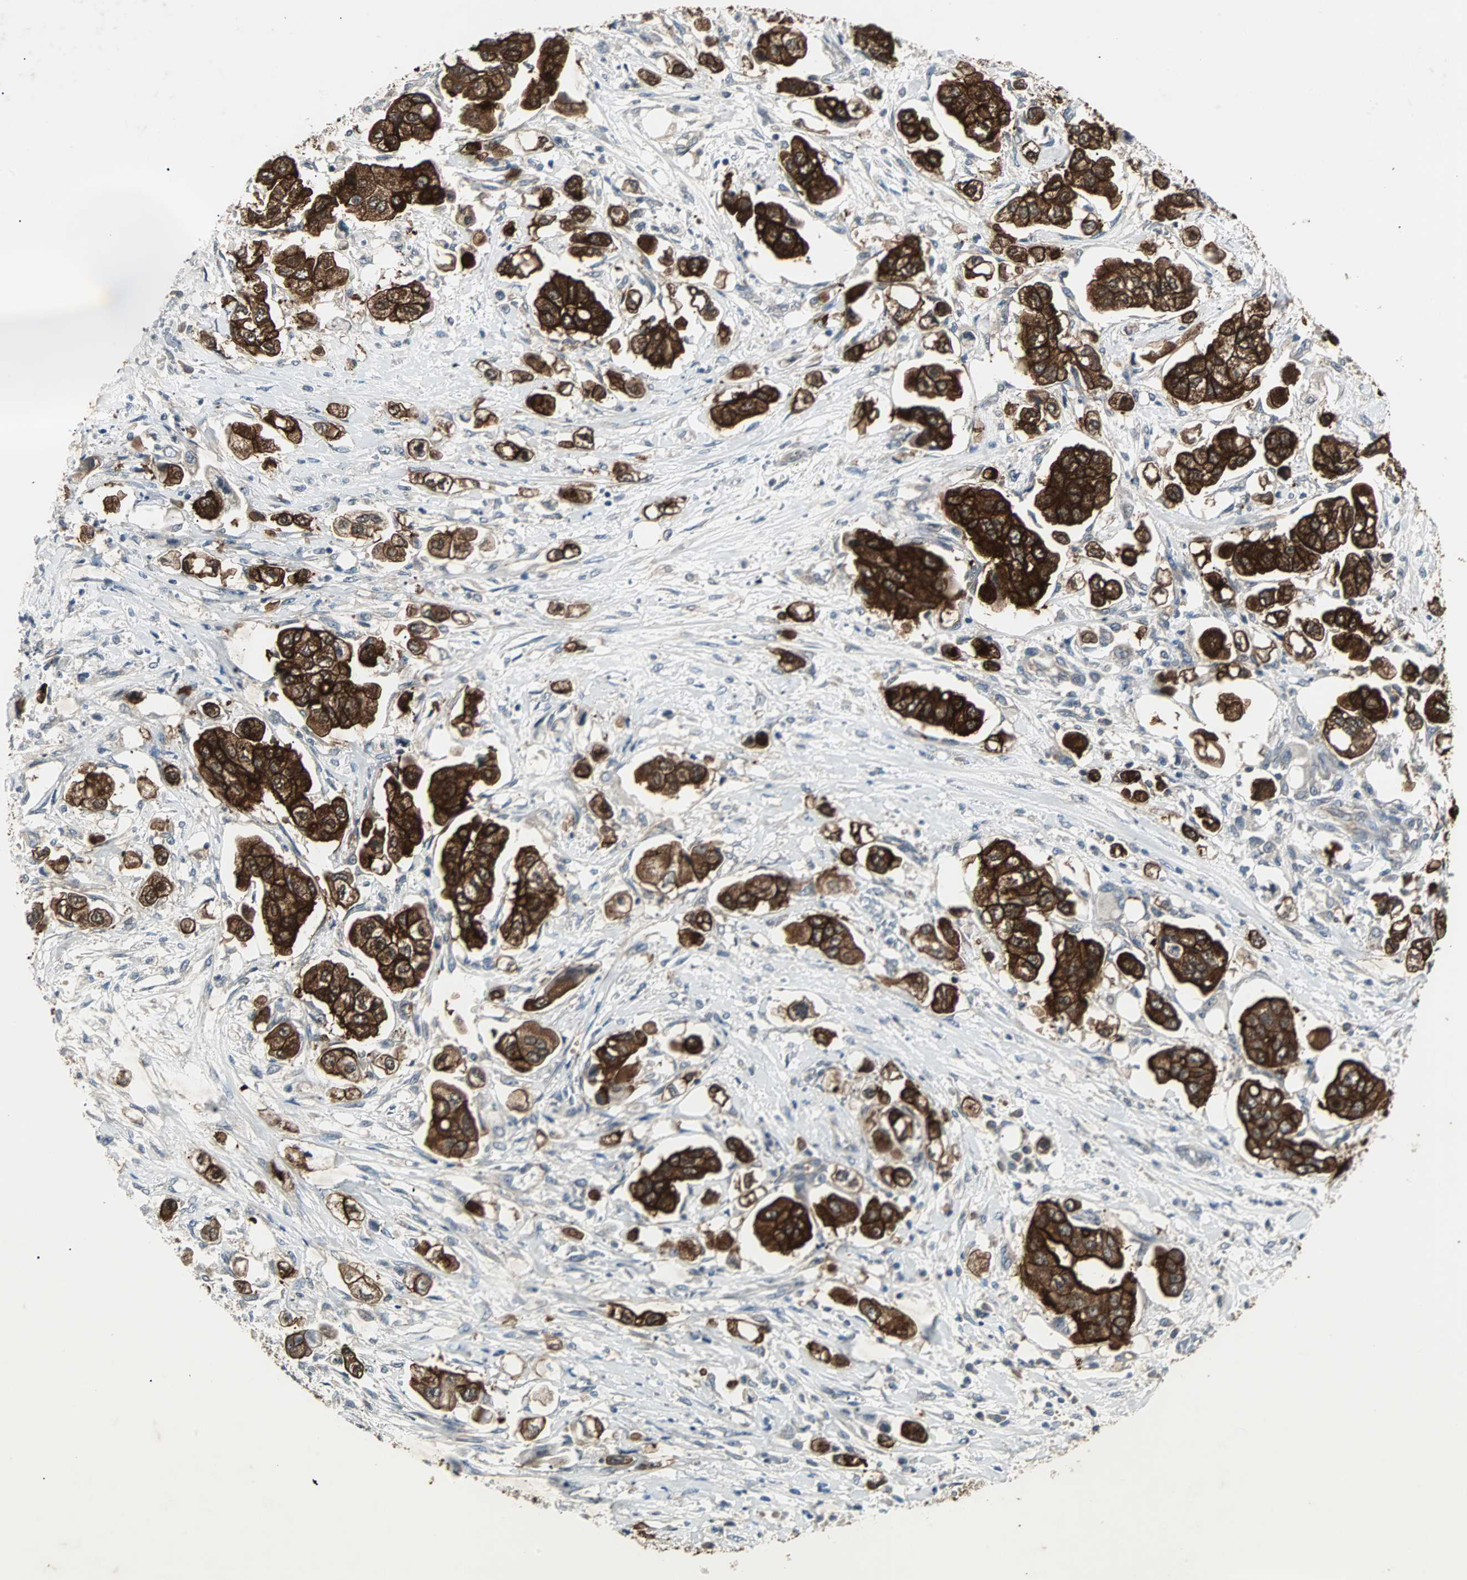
{"staining": {"intensity": "strong", "quantity": ">75%", "location": "cytoplasmic/membranous"}, "tissue": "stomach cancer", "cell_type": "Tumor cells", "image_type": "cancer", "snomed": [{"axis": "morphology", "description": "Adenocarcinoma, NOS"}, {"axis": "topography", "description": "Stomach"}], "caption": "Protein expression analysis of human stomach adenocarcinoma reveals strong cytoplasmic/membranous expression in about >75% of tumor cells.", "gene": "CMC2", "patient": {"sex": "male", "age": 62}}